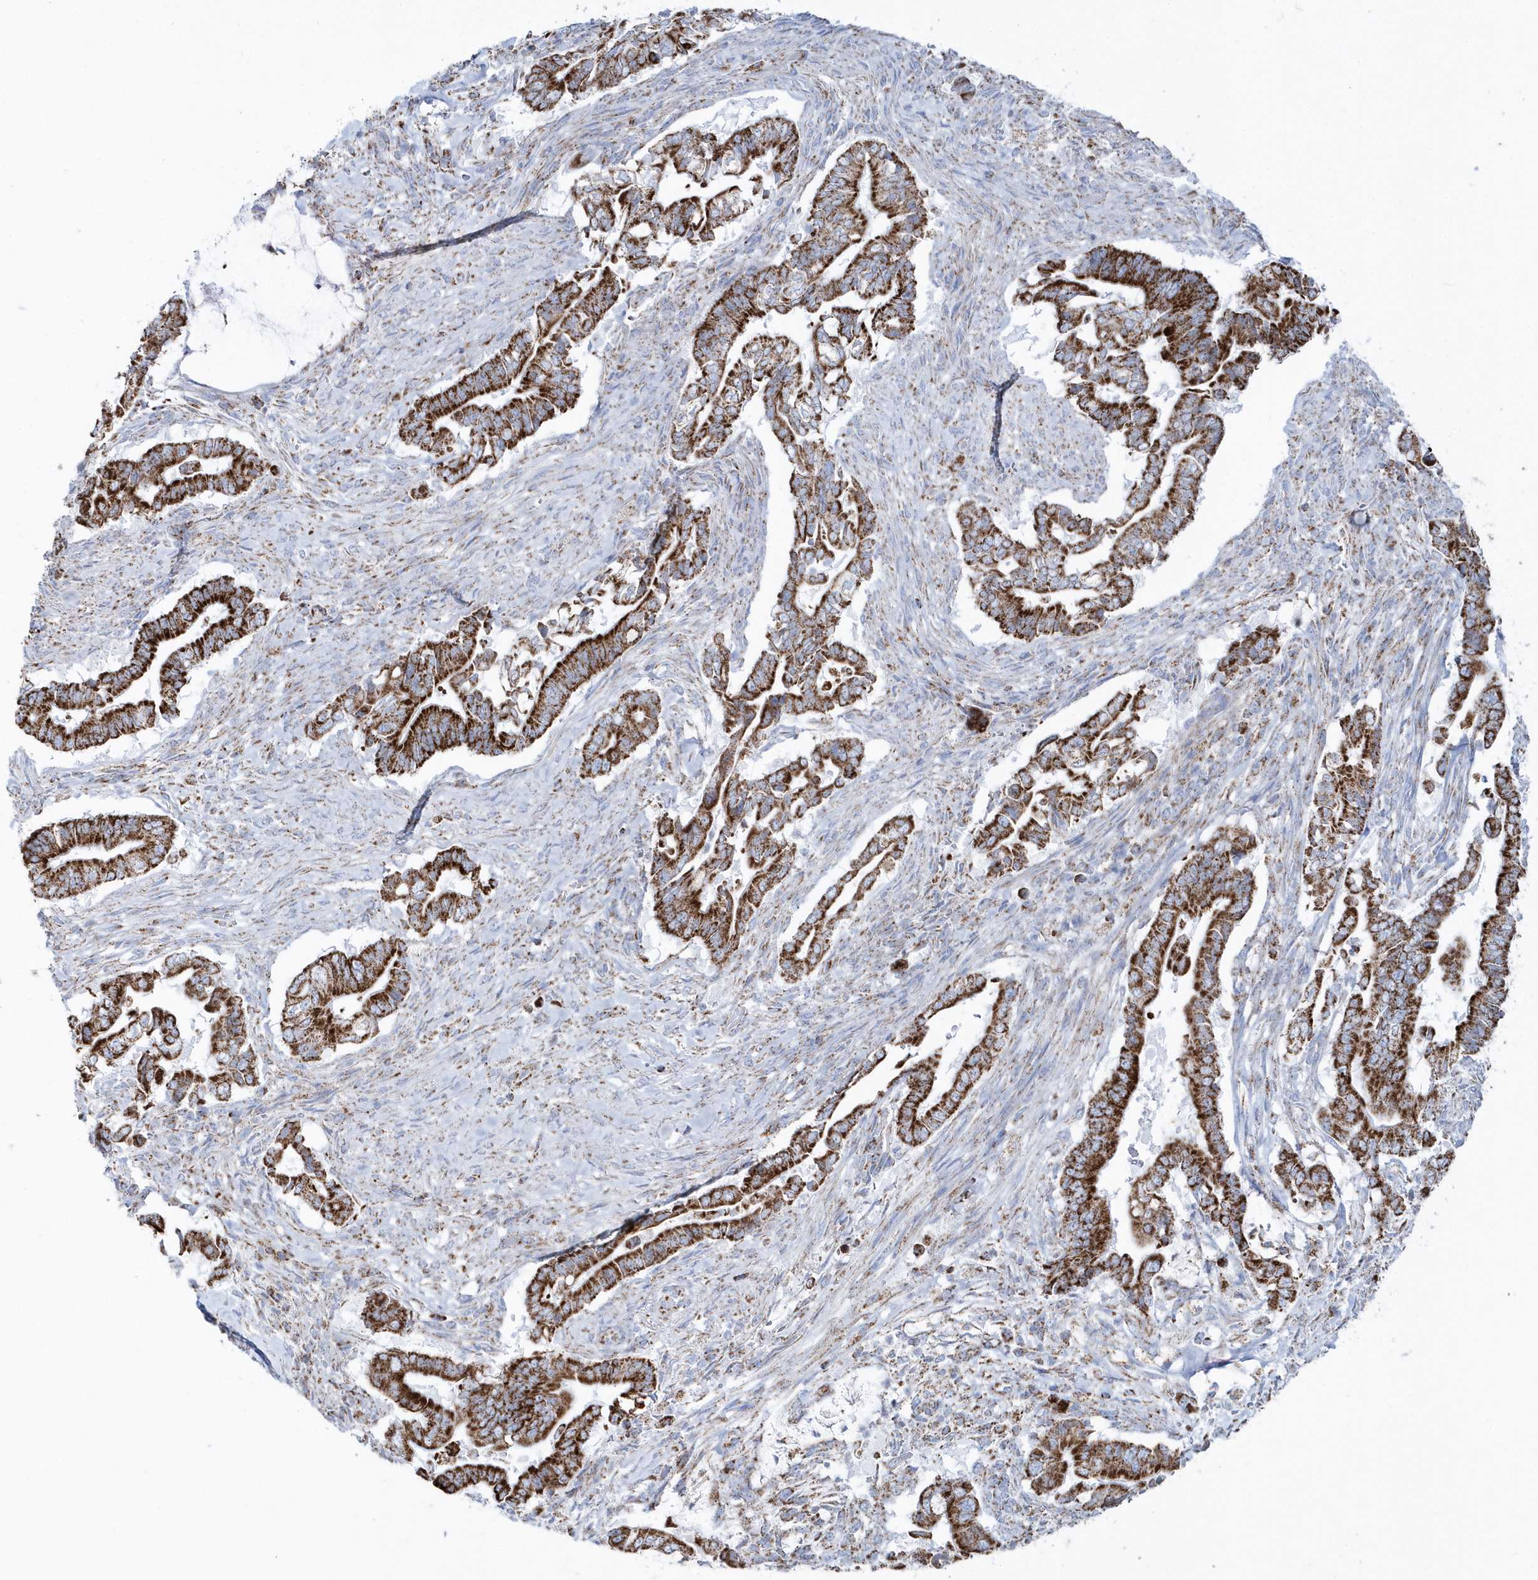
{"staining": {"intensity": "strong", "quantity": ">75%", "location": "cytoplasmic/membranous"}, "tissue": "pancreatic cancer", "cell_type": "Tumor cells", "image_type": "cancer", "snomed": [{"axis": "morphology", "description": "Adenocarcinoma, NOS"}, {"axis": "topography", "description": "Pancreas"}], "caption": "Approximately >75% of tumor cells in adenocarcinoma (pancreatic) reveal strong cytoplasmic/membranous protein expression as visualized by brown immunohistochemical staining.", "gene": "TMCO6", "patient": {"sex": "male", "age": 68}}